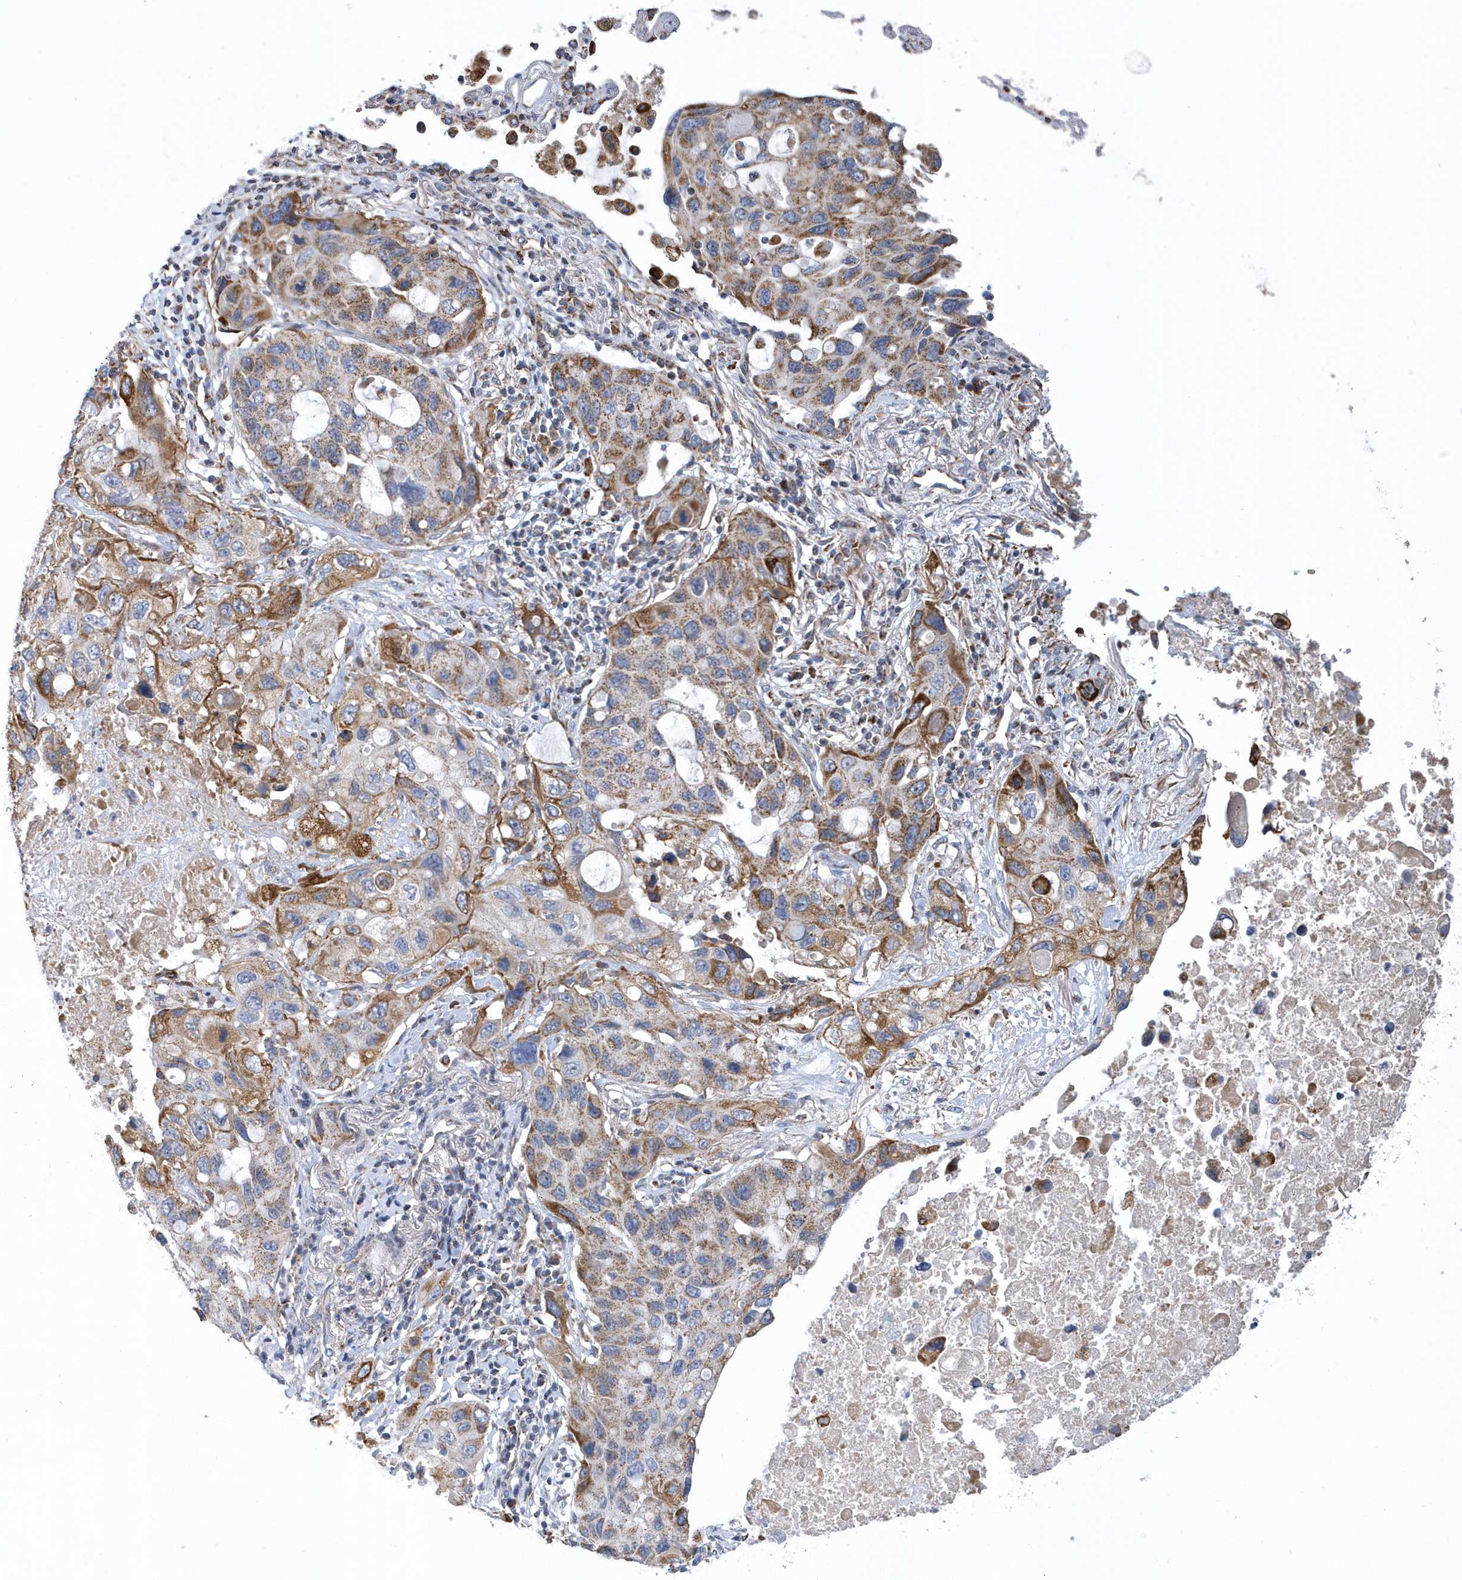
{"staining": {"intensity": "moderate", "quantity": ">75%", "location": "cytoplasmic/membranous"}, "tissue": "lung cancer", "cell_type": "Tumor cells", "image_type": "cancer", "snomed": [{"axis": "morphology", "description": "Squamous cell carcinoma, NOS"}, {"axis": "topography", "description": "Lung"}], "caption": "This photomicrograph demonstrates lung cancer stained with immunohistochemistry (IHC) to label a protein in brown. The cytoplasmic/membranous of tumor cells show moderate positivity for the protein. Nuclei are counter-stained blue.", "gene": "VWA5B2", "patient": {"sex": "female", "age": 73}}